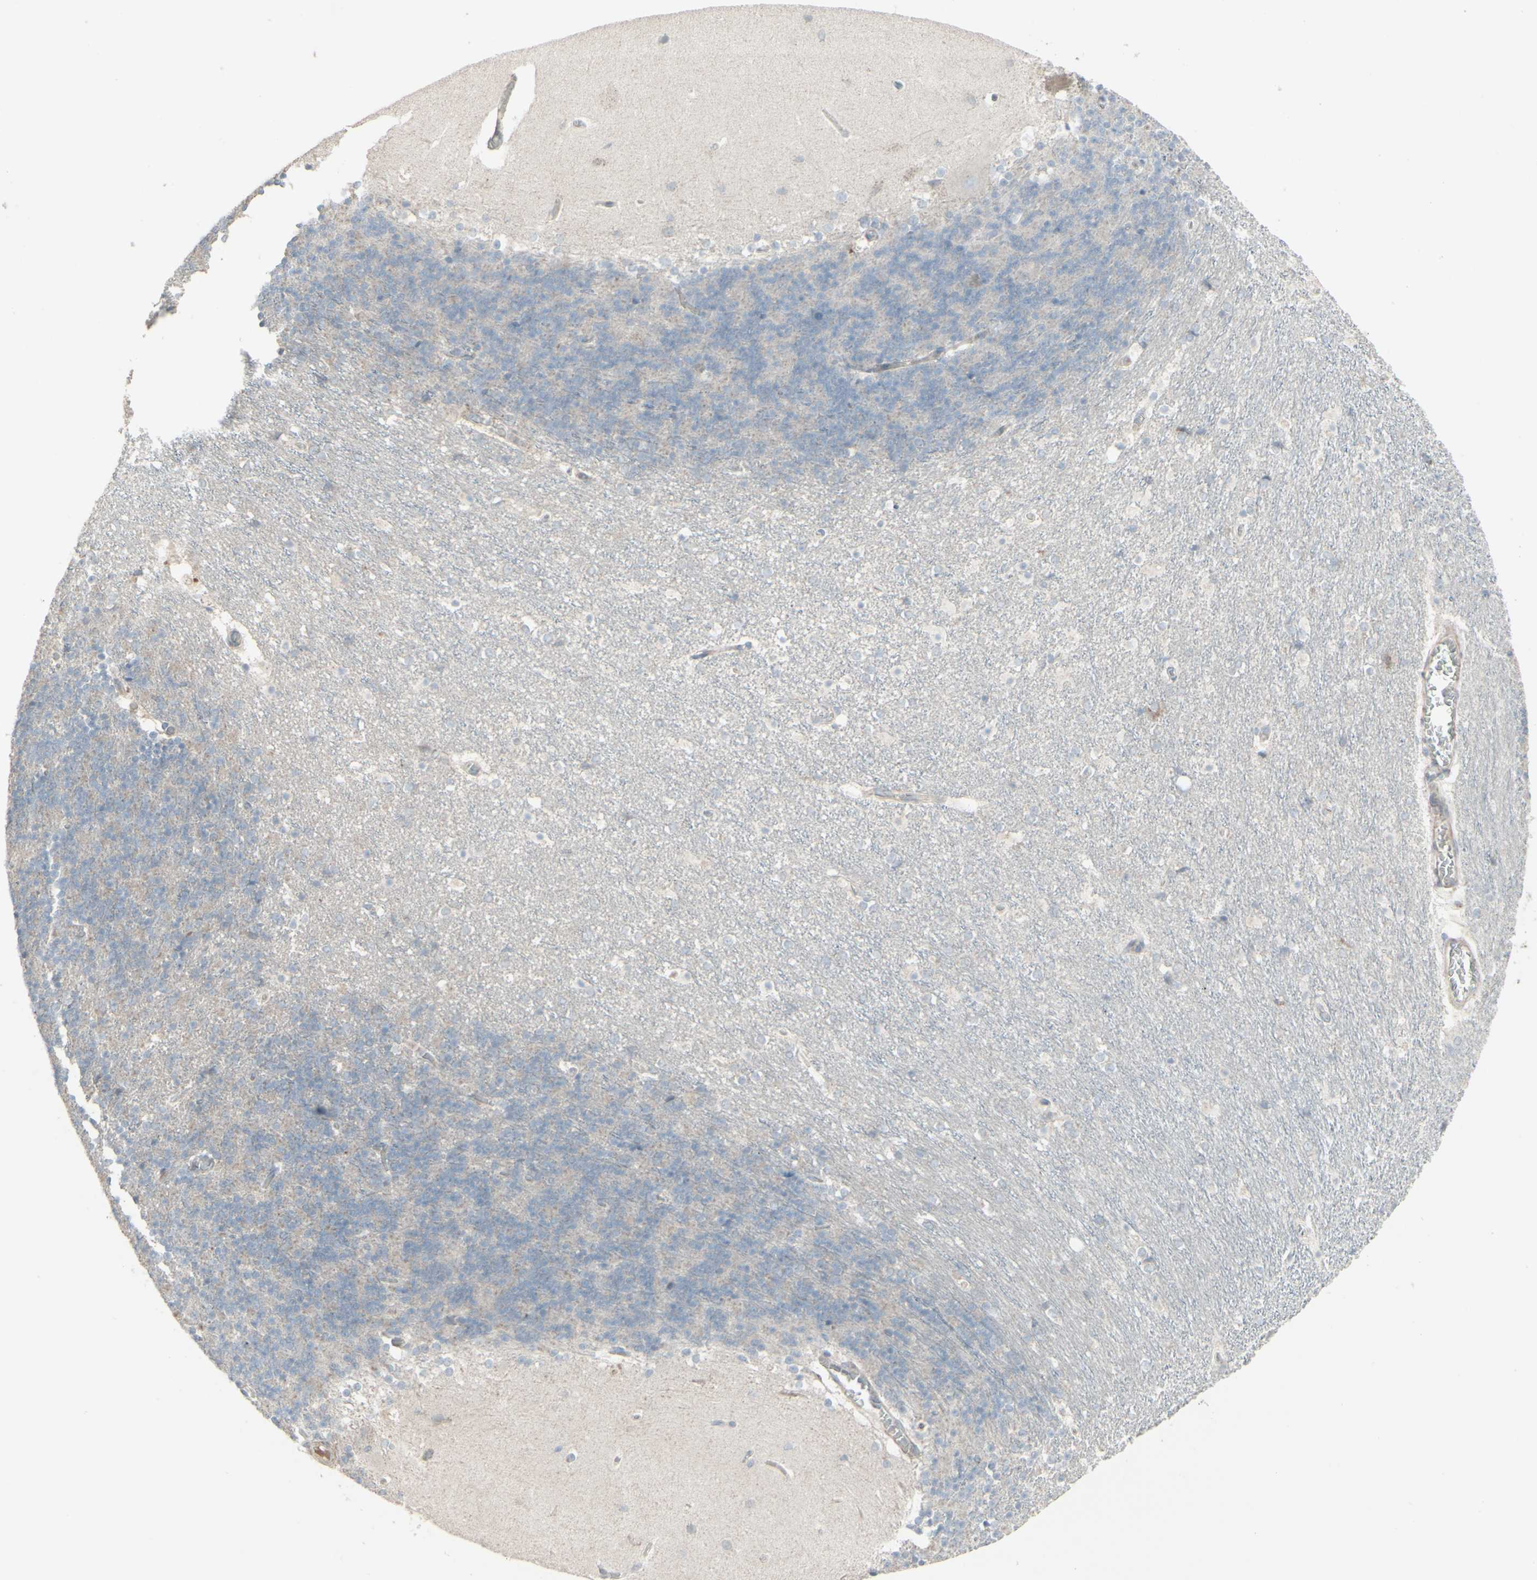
{"staining": {"intensity": "negative", "quantity": "none", "location": "none"}, "tissue": "cerebellum", "cell_type": "Cells in granular layer", "image_type": "normal", "snomed": [{"axis": "morphology", "description": "Normal tissue, NOS"}, {"axis": "topography", "description": "Cerebellum"}], "caption": "IHC photomicrograph of normal cerebellum stained for a protein (brown), which shows no positivity in cells in granular layer.", "gene": "GMNN", "patient": {"sex": "female", "age": 19}}